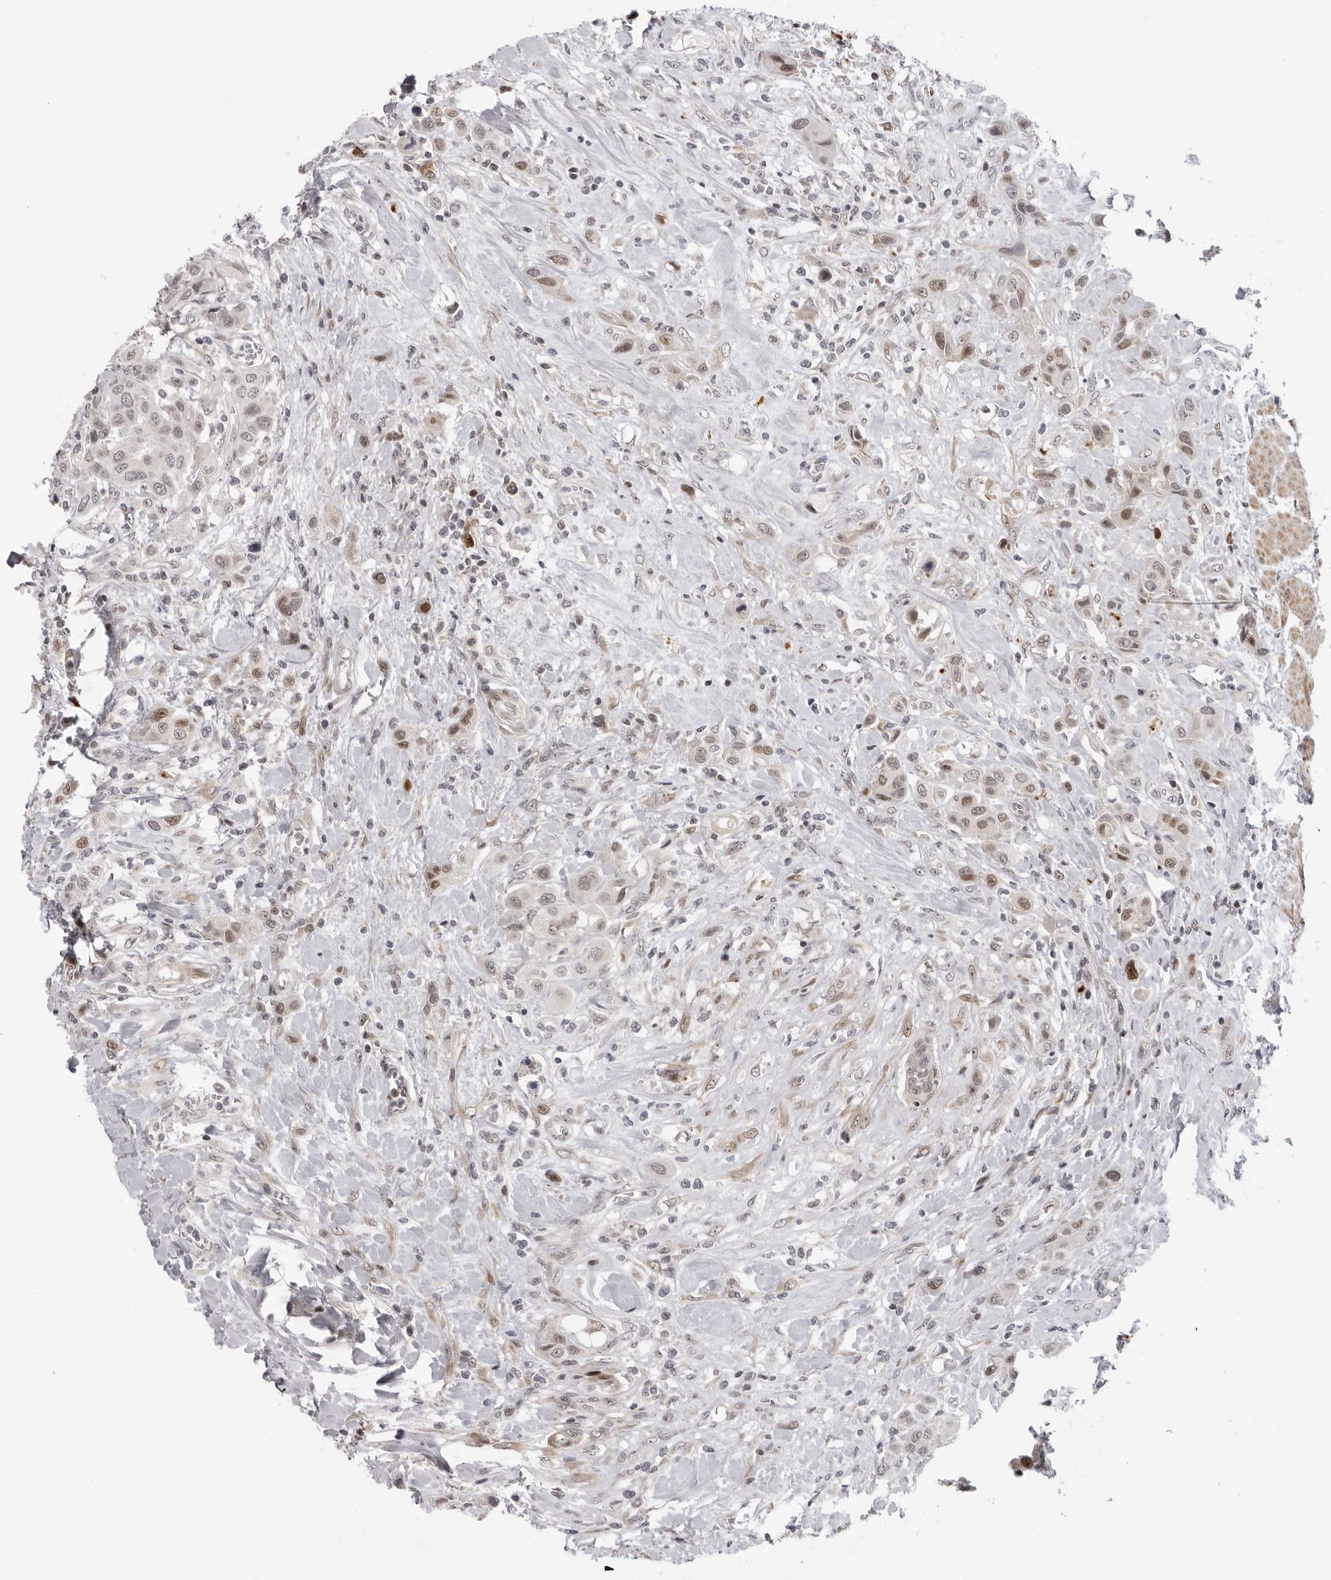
{"staining": {"intensity": "weak", "quantity": ">75%", "location": "nuclear"}, "tissue": "urothelial cancer", "cell_type": "Tumor cells", "image_type": "cancer", "snomed": [{"axis": "morphology", "description": "Urothelial carcinoma, High grade"}, {"axis": "topography", "description": "Urinary bladder"}], "caption": "High-magnification brightfield microscopy of urothelial carcinoma (high-grade) stained with DAB (brown) and counterstained with hematoxylin (blue). tumor cells exhibit weak nuclear staining is appreciated in about>75% of cells. Immunohistochemistry stains the protein in brown and the nuclei are stained blue.", "gene": "ALPK2", "patient": {"sex": "male", "age": 50}}